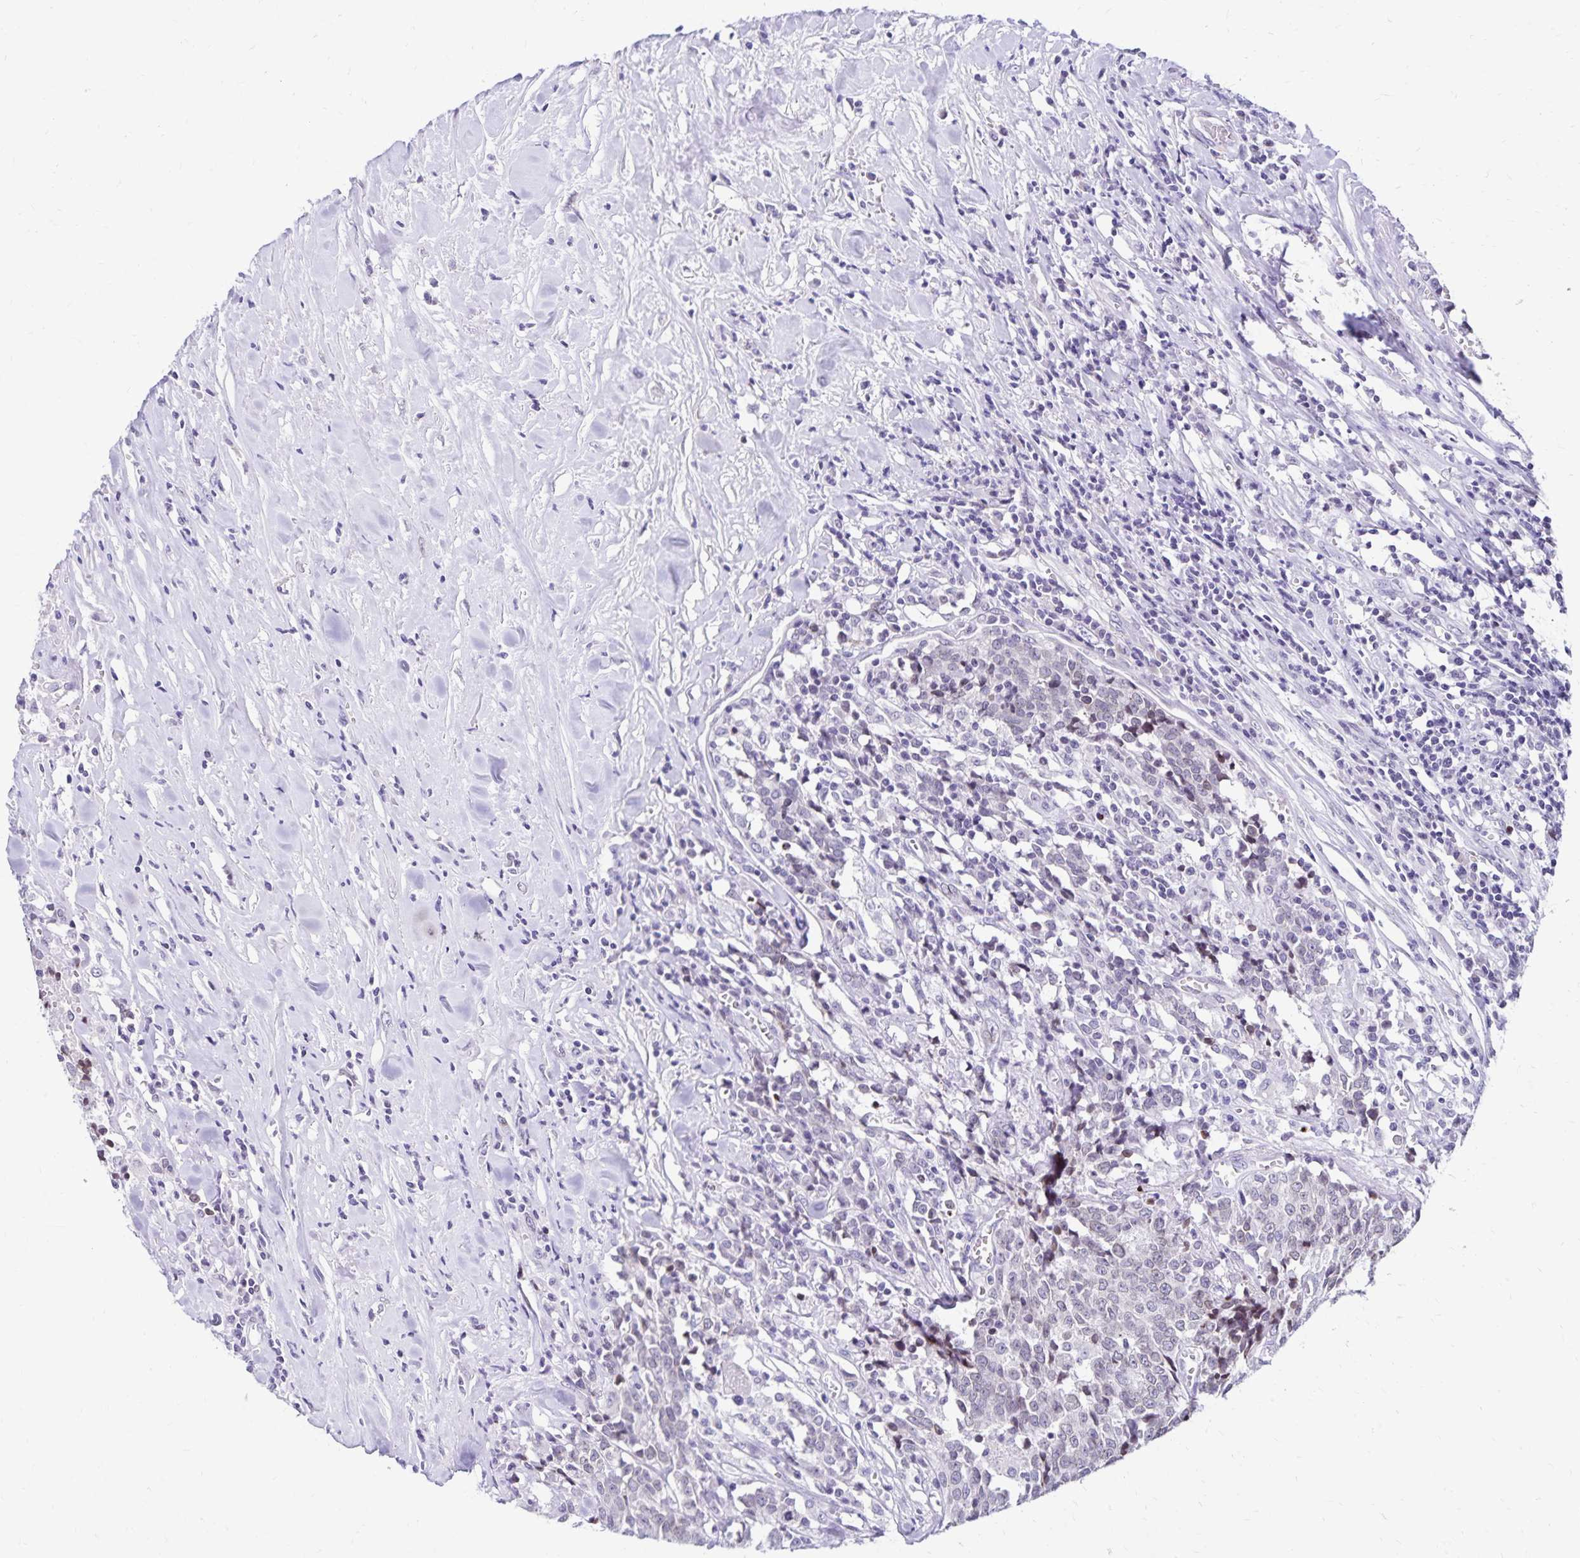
{"staining": {"intensity": "negative", "quantity": "none", "location": "none"}, "tissue": "prostate cancer", "cell_type": "Tumor cells", "image_type": "cancer", "snomed": [{"axis": "morphology", "description": "Adenocarcinoma, High grade"}, {"axis": "topography", "description": "Prostate and seminal vesicle, NOS"}], "caption": "A micrograph of prostate cancer stained for a protein shows no brown staining in tumor cells. The staining was performed using DAB (3,3'-diaminobenzidine) to visualize the protein expression in brown, while the nuclei were stained in blue with hematoxylin (Magnification: 20x).", "gene": "FAM166C", "patient": {"sex": "male", "age": 60}}